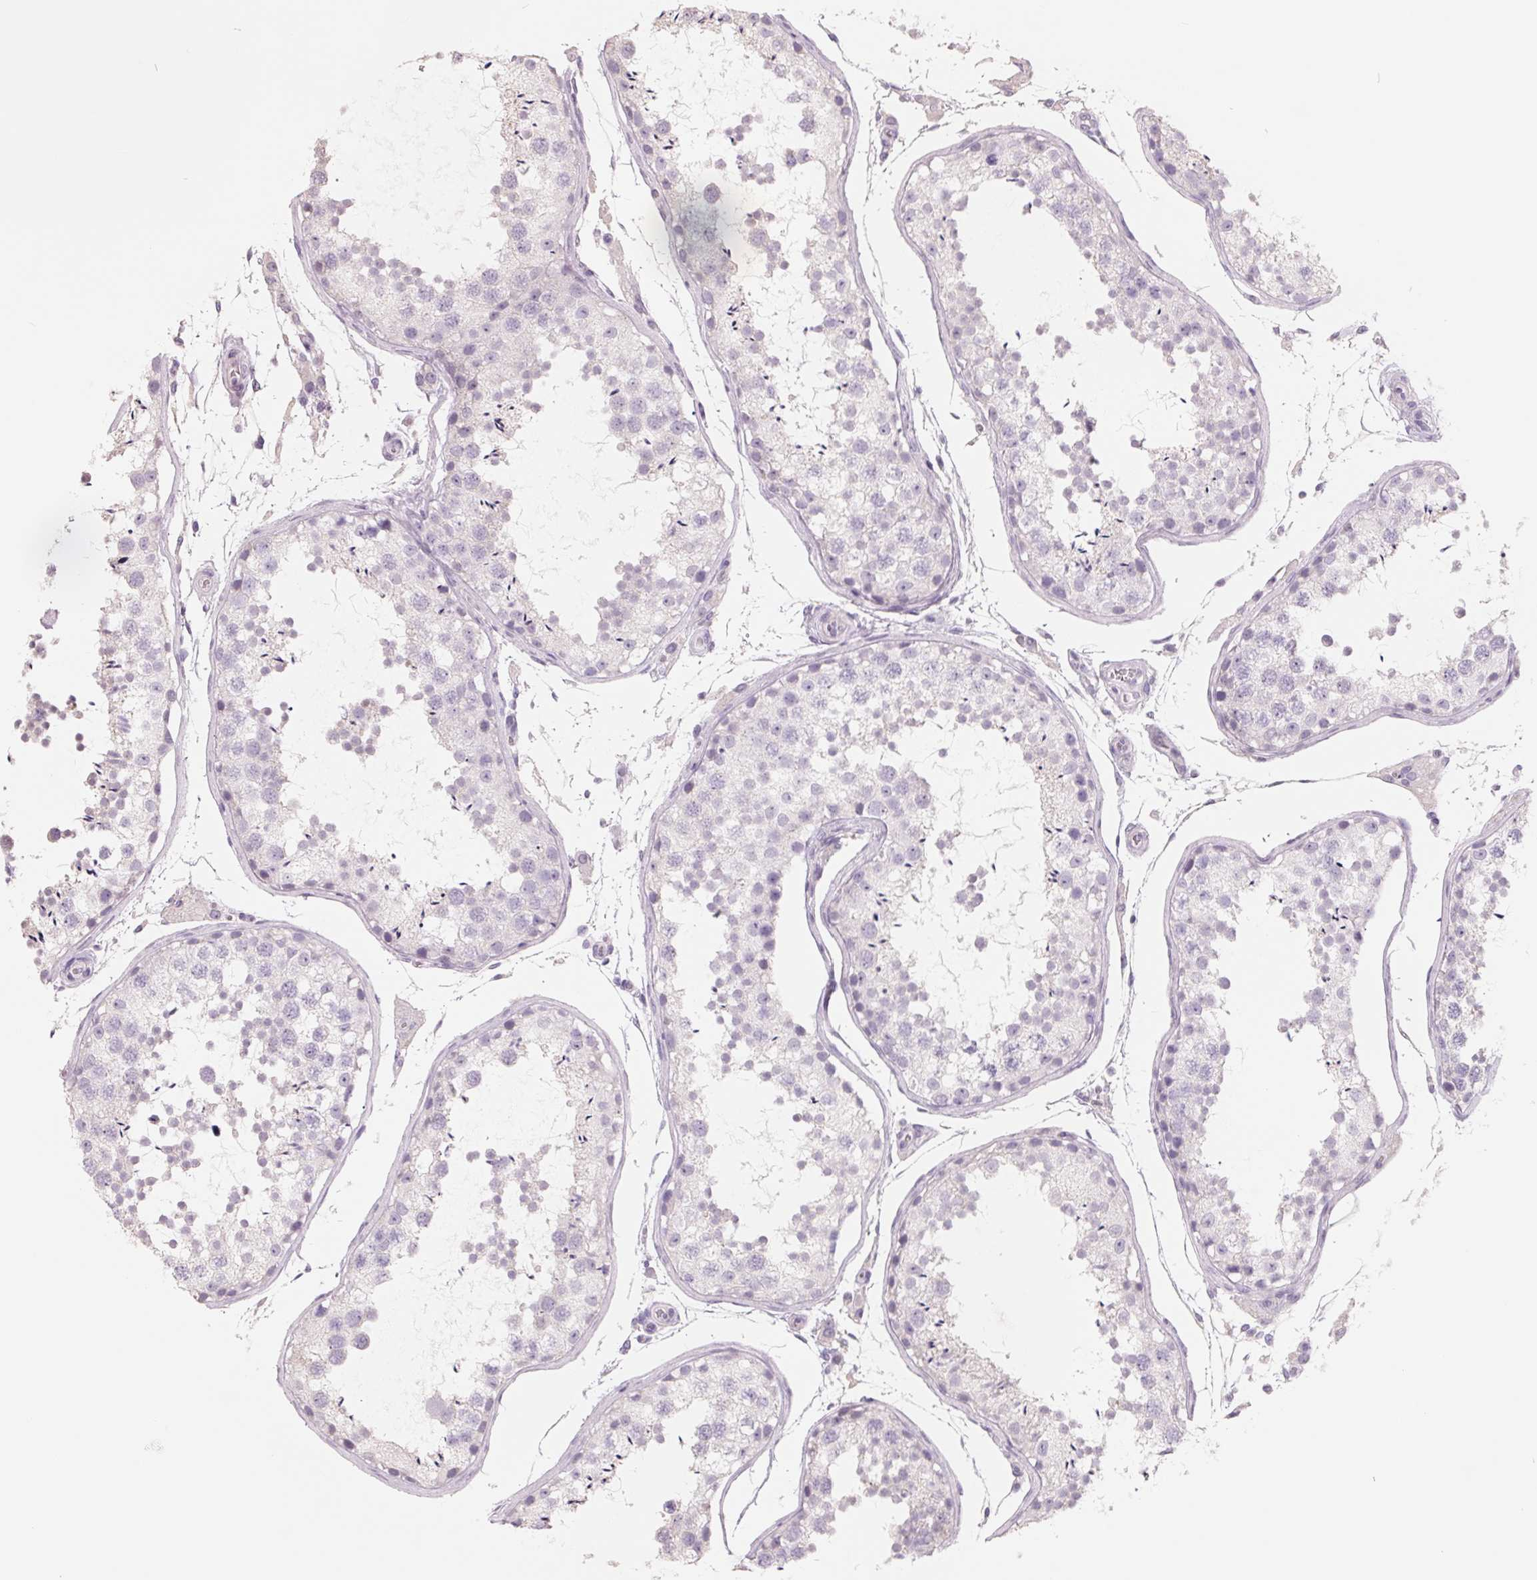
{"staining": {"intensity": "negative", "quantity": "none", "location": "none"}, "tissue": "testis", "cell_type": "Cells in seminiferous ducts", "image_type": "normal", "snomed": [{"axis": "morphology", "description": "Normal tissue, NOS"}, {"axis": "topography", "description": "Testis"}], "caption": "The histopathology image displays no significant staining in cells in seminiferous ducts of testis. The staining was performed using DAB (3,3'-diaminobenzidine) to visualize the protein expression in brown, while the nuclei were stained in blue with hematoxylin (Magnification: 20x).", "gene": "FTCD", "patient": {"sex": "male", "age": 29}}